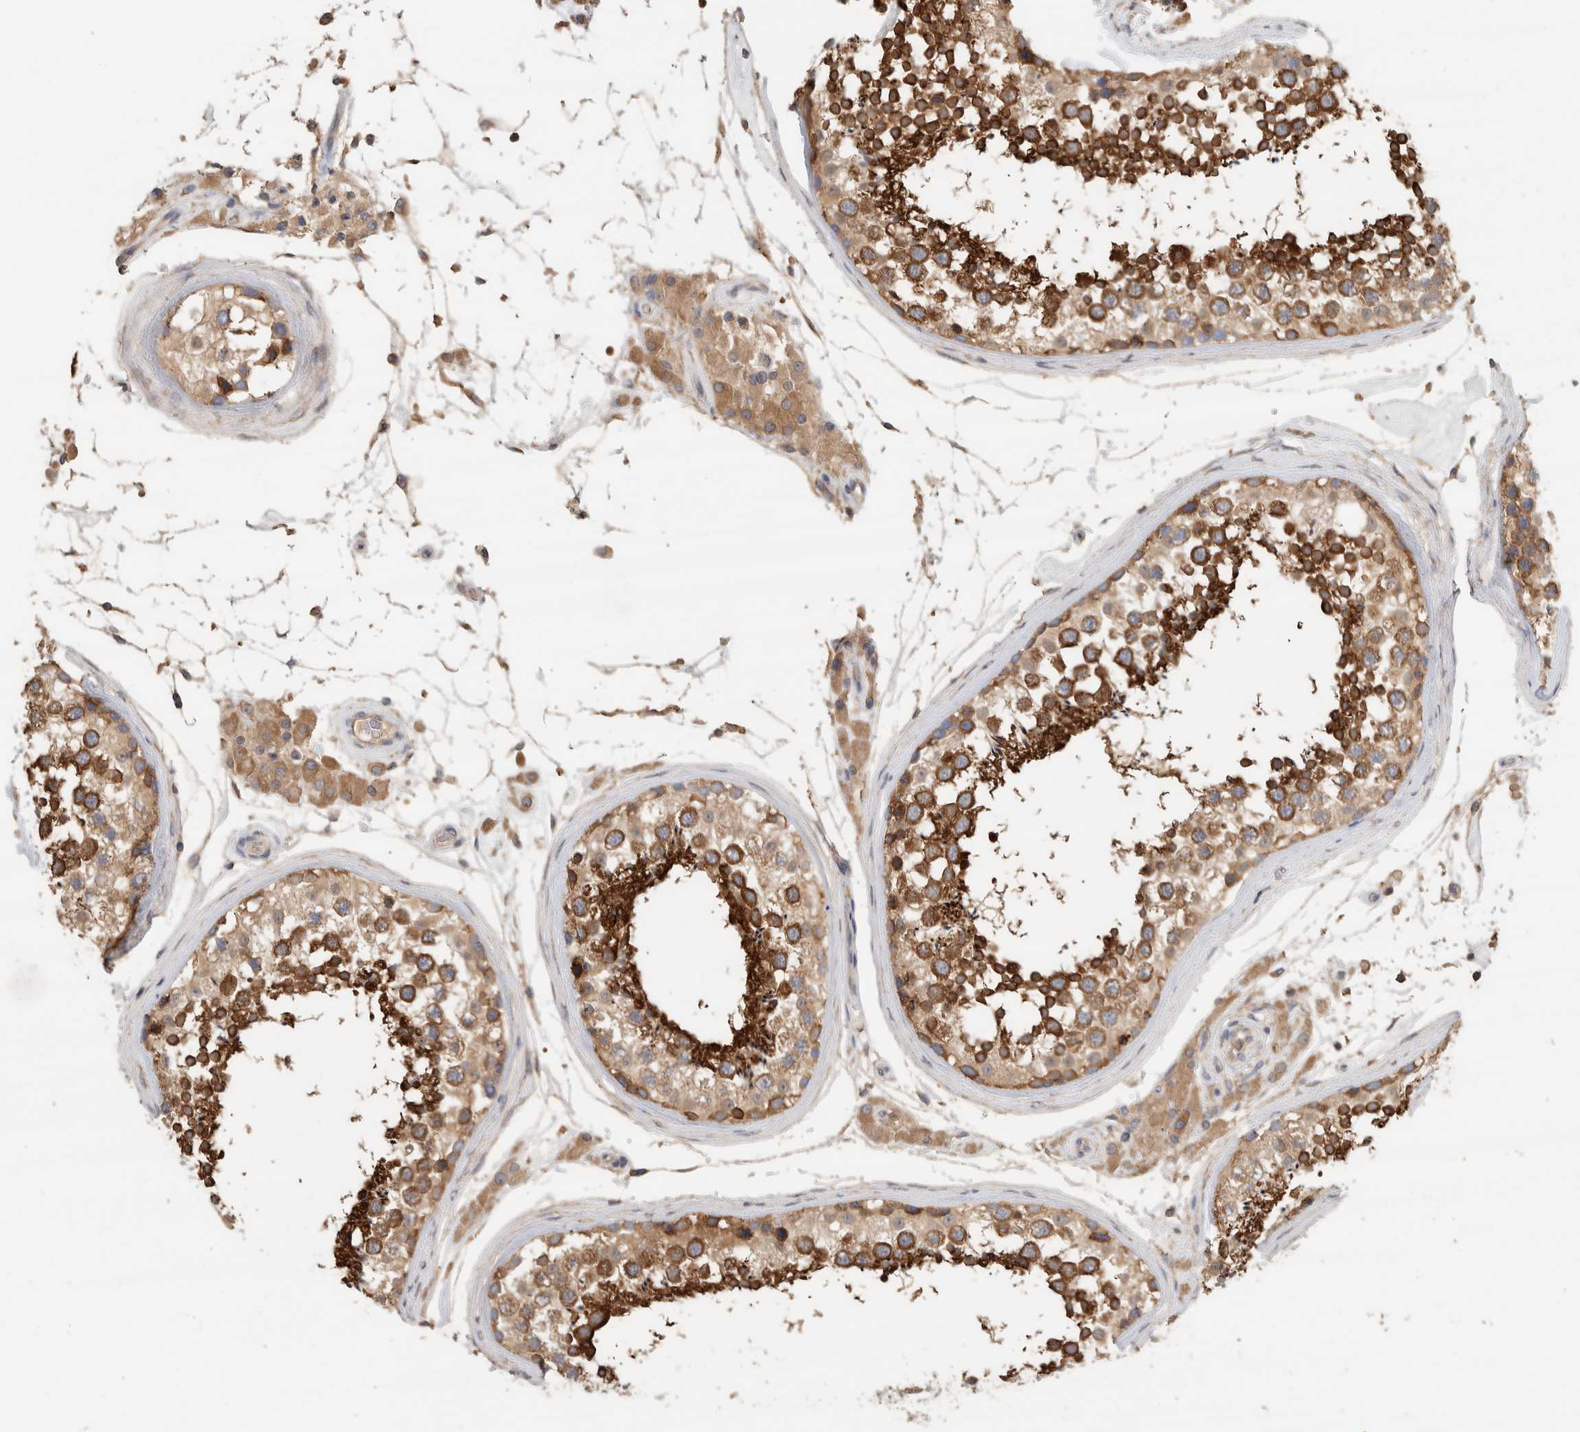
{"staining": {"intensity": "strong", "quantity": ">75%", "location": "cytoplasmic/membranous"}, "tissue": "testis", "cell_type": "Cells in seminiferous ducts", "image_type": "normal", "snomed": [{"axis": "morphology", "description": "Normal tissue, NOS"}, {"axis": "topography", "description": "Testis"}], "caption": "Immunohistochemistry (IHC) of unremarkable testis displays high levels of strong cytoplasmic/membranous staining in approximately >75% of cells in seminiferous ducts. The protein of interest is stained brown, and the nuclei are stained in blue (DAB (3,3'-diaminobenzidine) IHC with brightfield microscopy, high magnification).", "gene": "EIF4G3", "patient": {"sex": "male", "age": 46}}